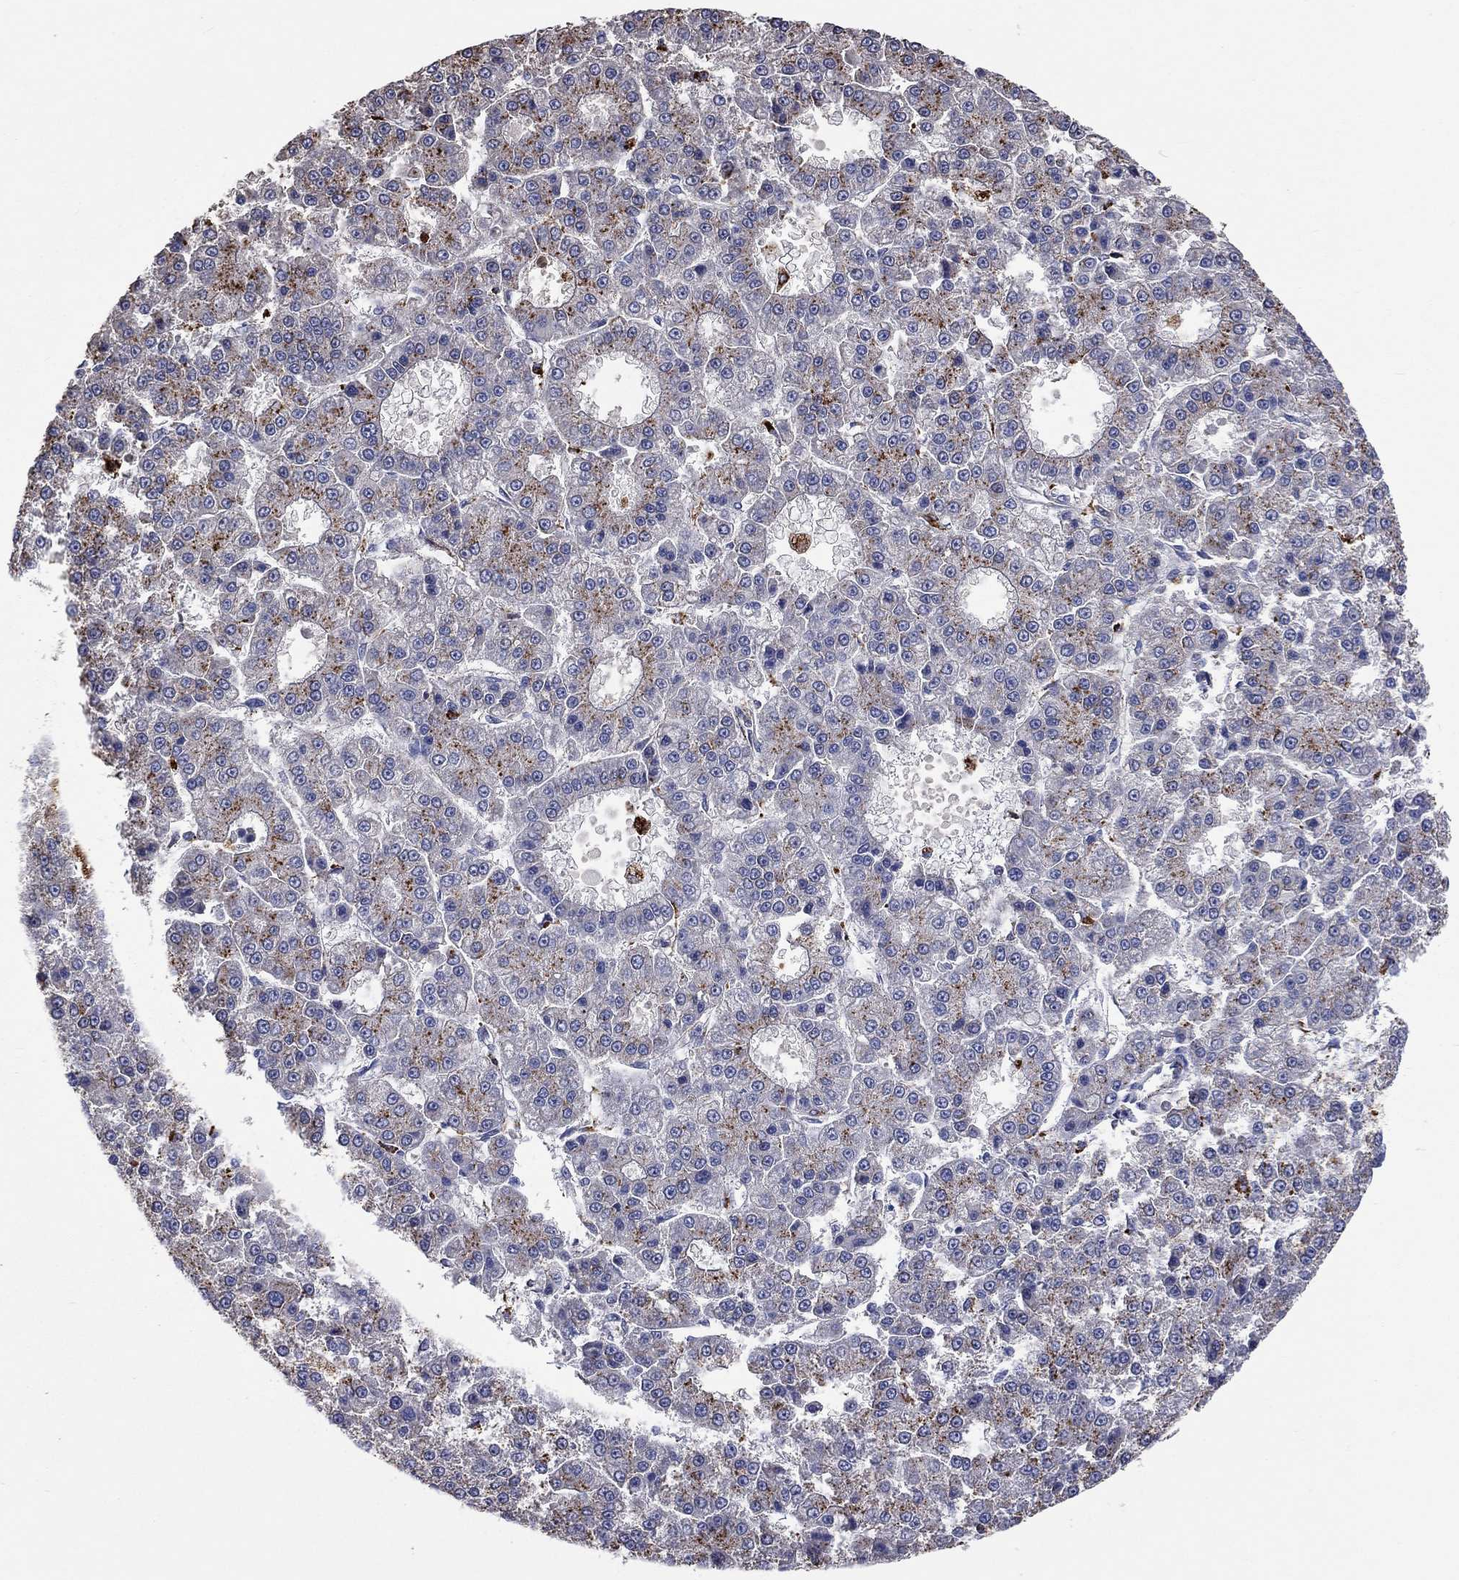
{"staining": {"intensity": "strong", "quantity": "25%-75%", "location": "cytoplasmic/membranous"}, "tissue": "liver cancer", "cell_type": "Tumor cells", "image_type": "cancer", "snomed": [{"axis": "morphology", "description": "Carcinoma, Hepatocellular, NOS"}, {"axis": "topography", "description": "Liver"}], "caption": "An image showing strong cytoplasmic/membranous positivity in about 25%-75% of tumor cells in liver cancer (hepatocellular carcinoma), as visualized by brown immunohistochemical staining.", "gene": "CTSB", "patient": {"sex": "male", "age": 70}}